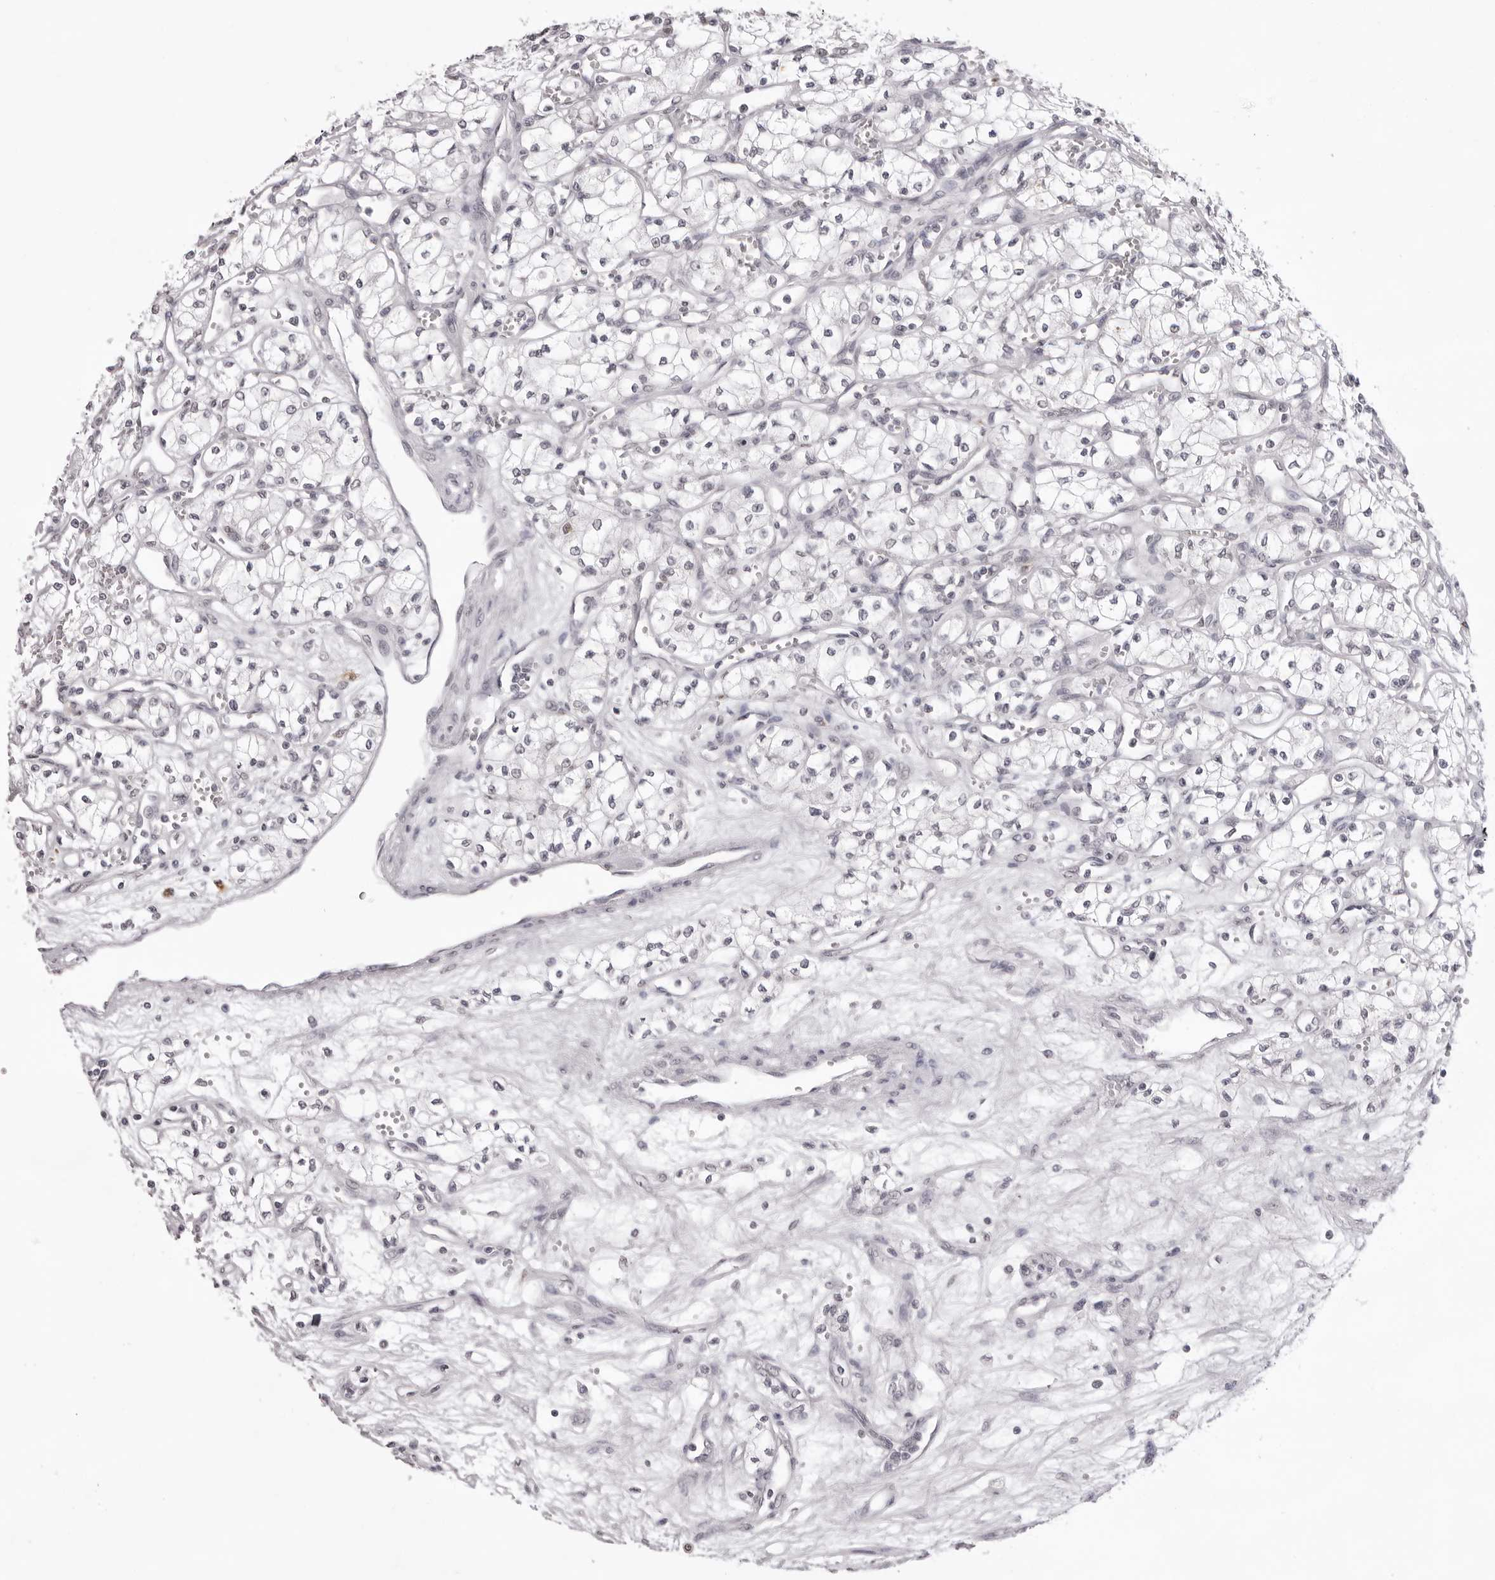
{"staining": {"intensity": "negative", "quantity": "none", "location": "none"}, "tissue": "renal cancer", "cell_type": "Tumor cells", "image_type": "cancer", "snomed": [{"axis": "morphology", "description": "Adenocarcinoma, NOS"}, {"axis": "topography", "description": "Kidney"}], "caption": "Renal cancer was stained to show a protein in brown. There is no significant expression in tumor cells.", "gene": "NTM", "patient": {"sex": "male", "age": 59}}